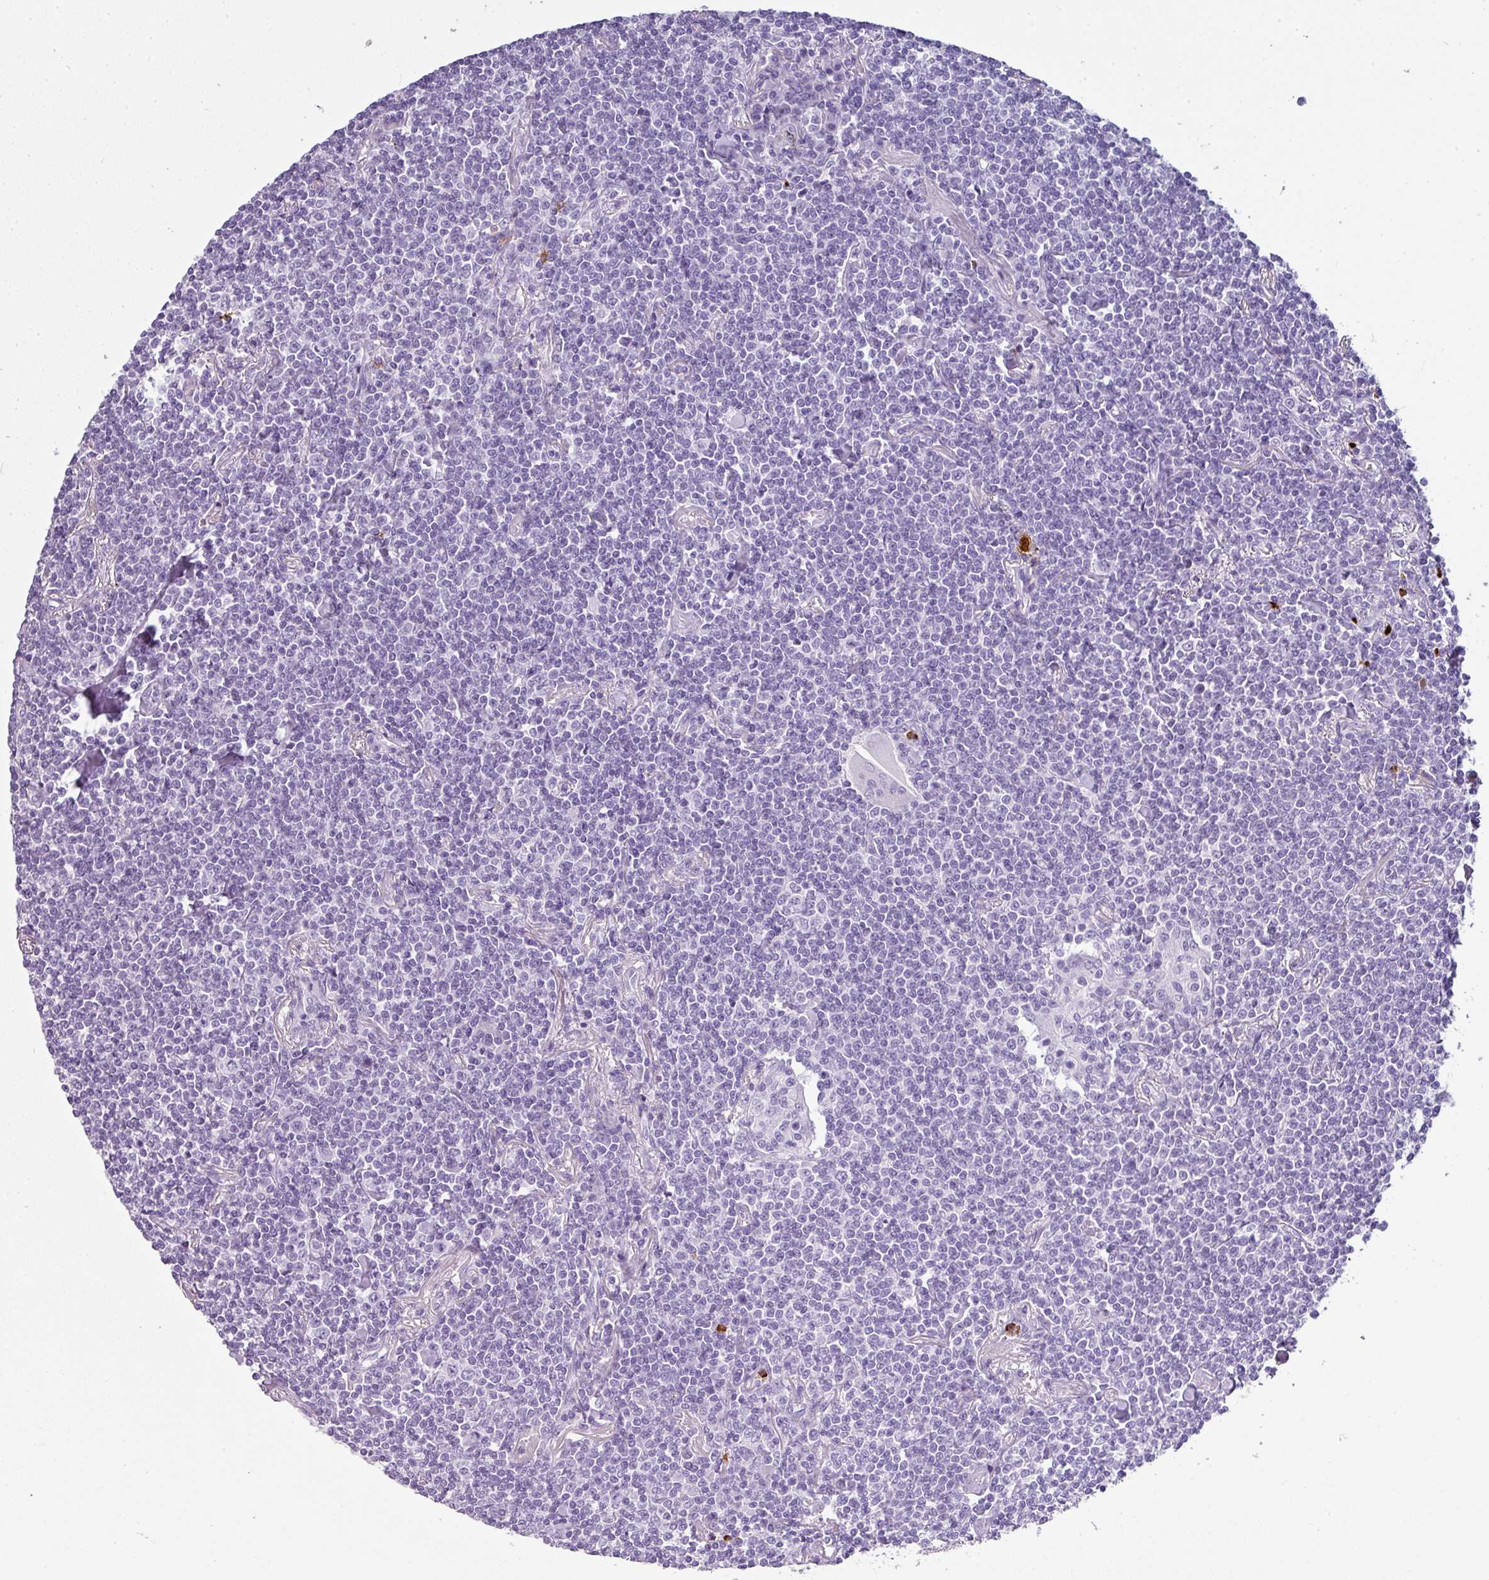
{"staining": {"intensity": "negative", "quantity": "none", "location": "none"}, "tissue": "lymphoma", "cell_type": "Tumor cells", "image_type": "cancer", "snomed": [{"axis": "morphology", "description": "Malignant lymphoma, non-Hodgkin's type, Low grade"}, {"axis": "topography", "description": "Lung"}], "caption": "Lymphoma stained for a protein using immunohistochemistry shows no staining tumor cells.", "gene": "CTSG", "patient": {"sex": "female", "age": 71}}